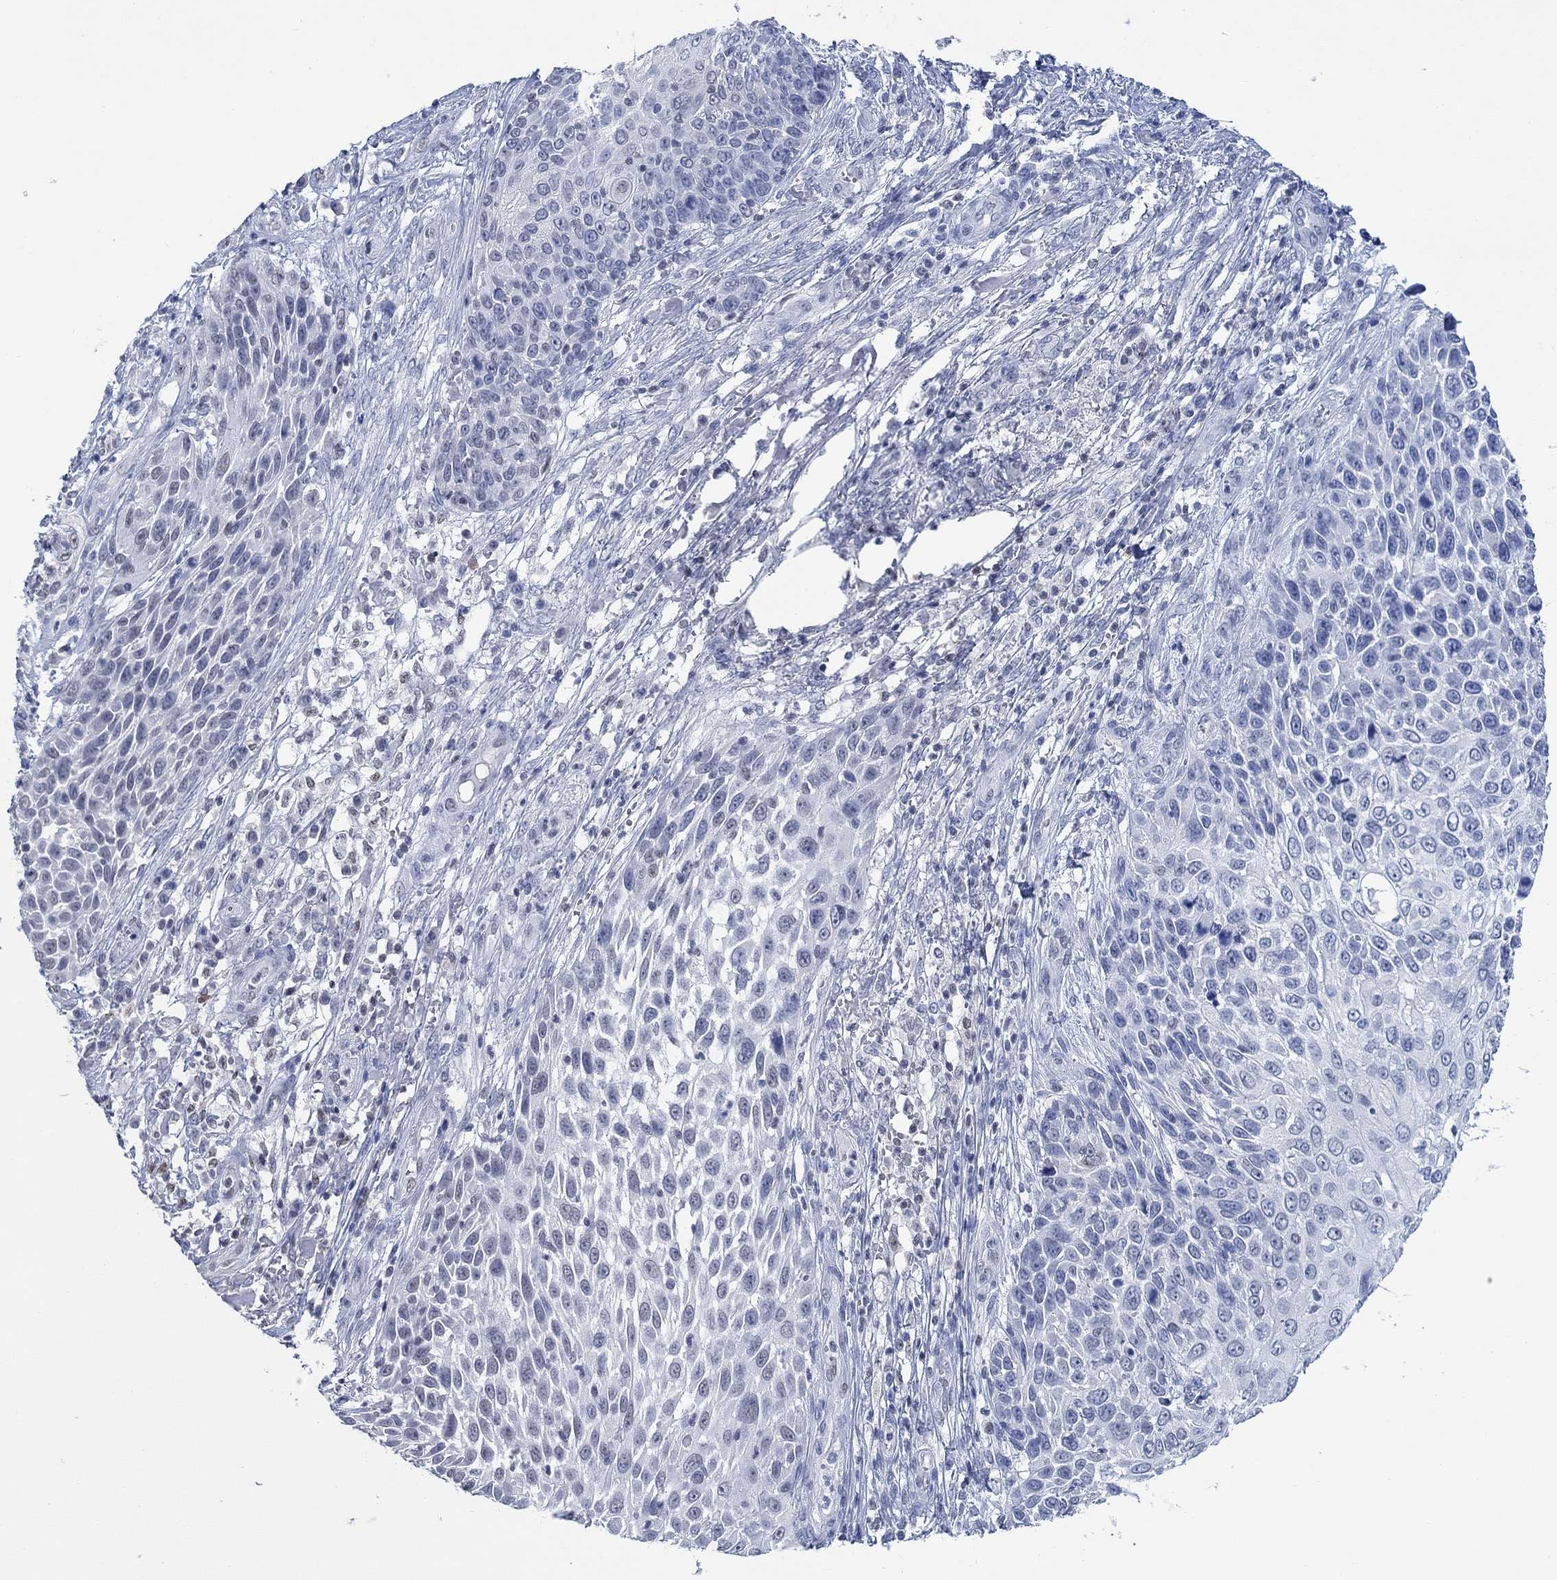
{"staining": {"intensity": "negative", "quantity": "none", "location": "none"}, "tissue": "skin cancer", "cell_type": "Tumor cells", "image_type": "cancer", "snomed": [{"axis": "morphology", "description": "Squamous cell carcinoma, NOS"}, {"axis": "topography", "description": "Skin"}], "caption": "Human skin cancer (squamous cell carcinoma) stained for a protein using IHC reveals no positivity in tumor cells.", "gene": "PPP1R17", "patient": {"sex": "male", "age": 92}}